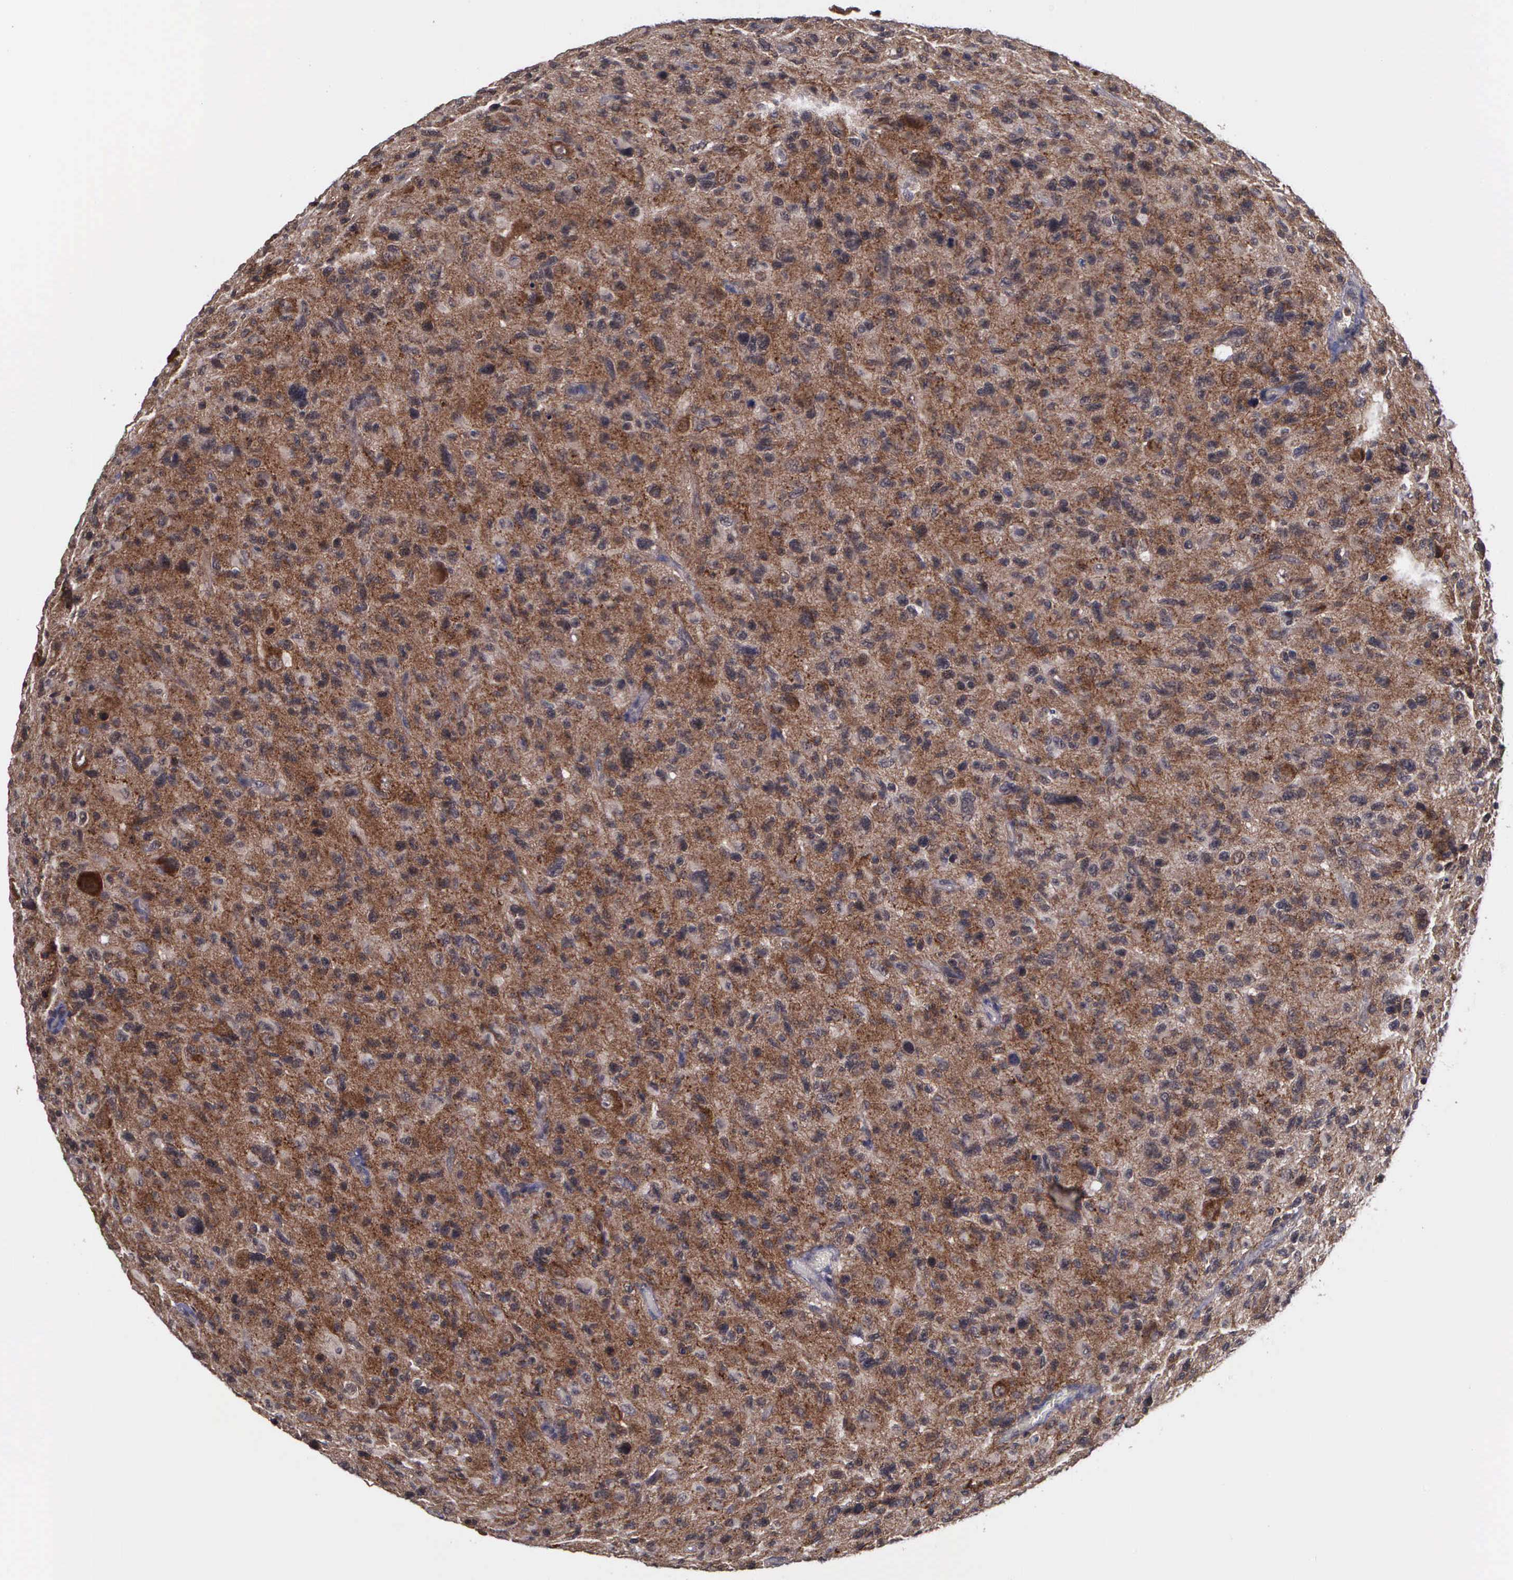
{"staining": {"intensity": "moderate", "quantity": "25%-75%", "location": "cytoplasmic/membranous"}, "tissue": "glioma", "cell_type": "Tumor cells", "image_type": "cancer", "snomed": [{"axis": "morphology", "description": "Glioma, malignant, High grade"}, {"axis": "topography", "description": "Brain"}], "caption": "Glioma stained with DAB immunohistochemistry exhibits medium levels of moderate cytoplasmic/membranous positivity in approximately 25%-75% of tumor cells. Immunohistochemistry stains the protein of interest in brown and the nuclei are stained blue.", "gene": "MAP3K9", "patient": {"sex": "female", "age": 60}}